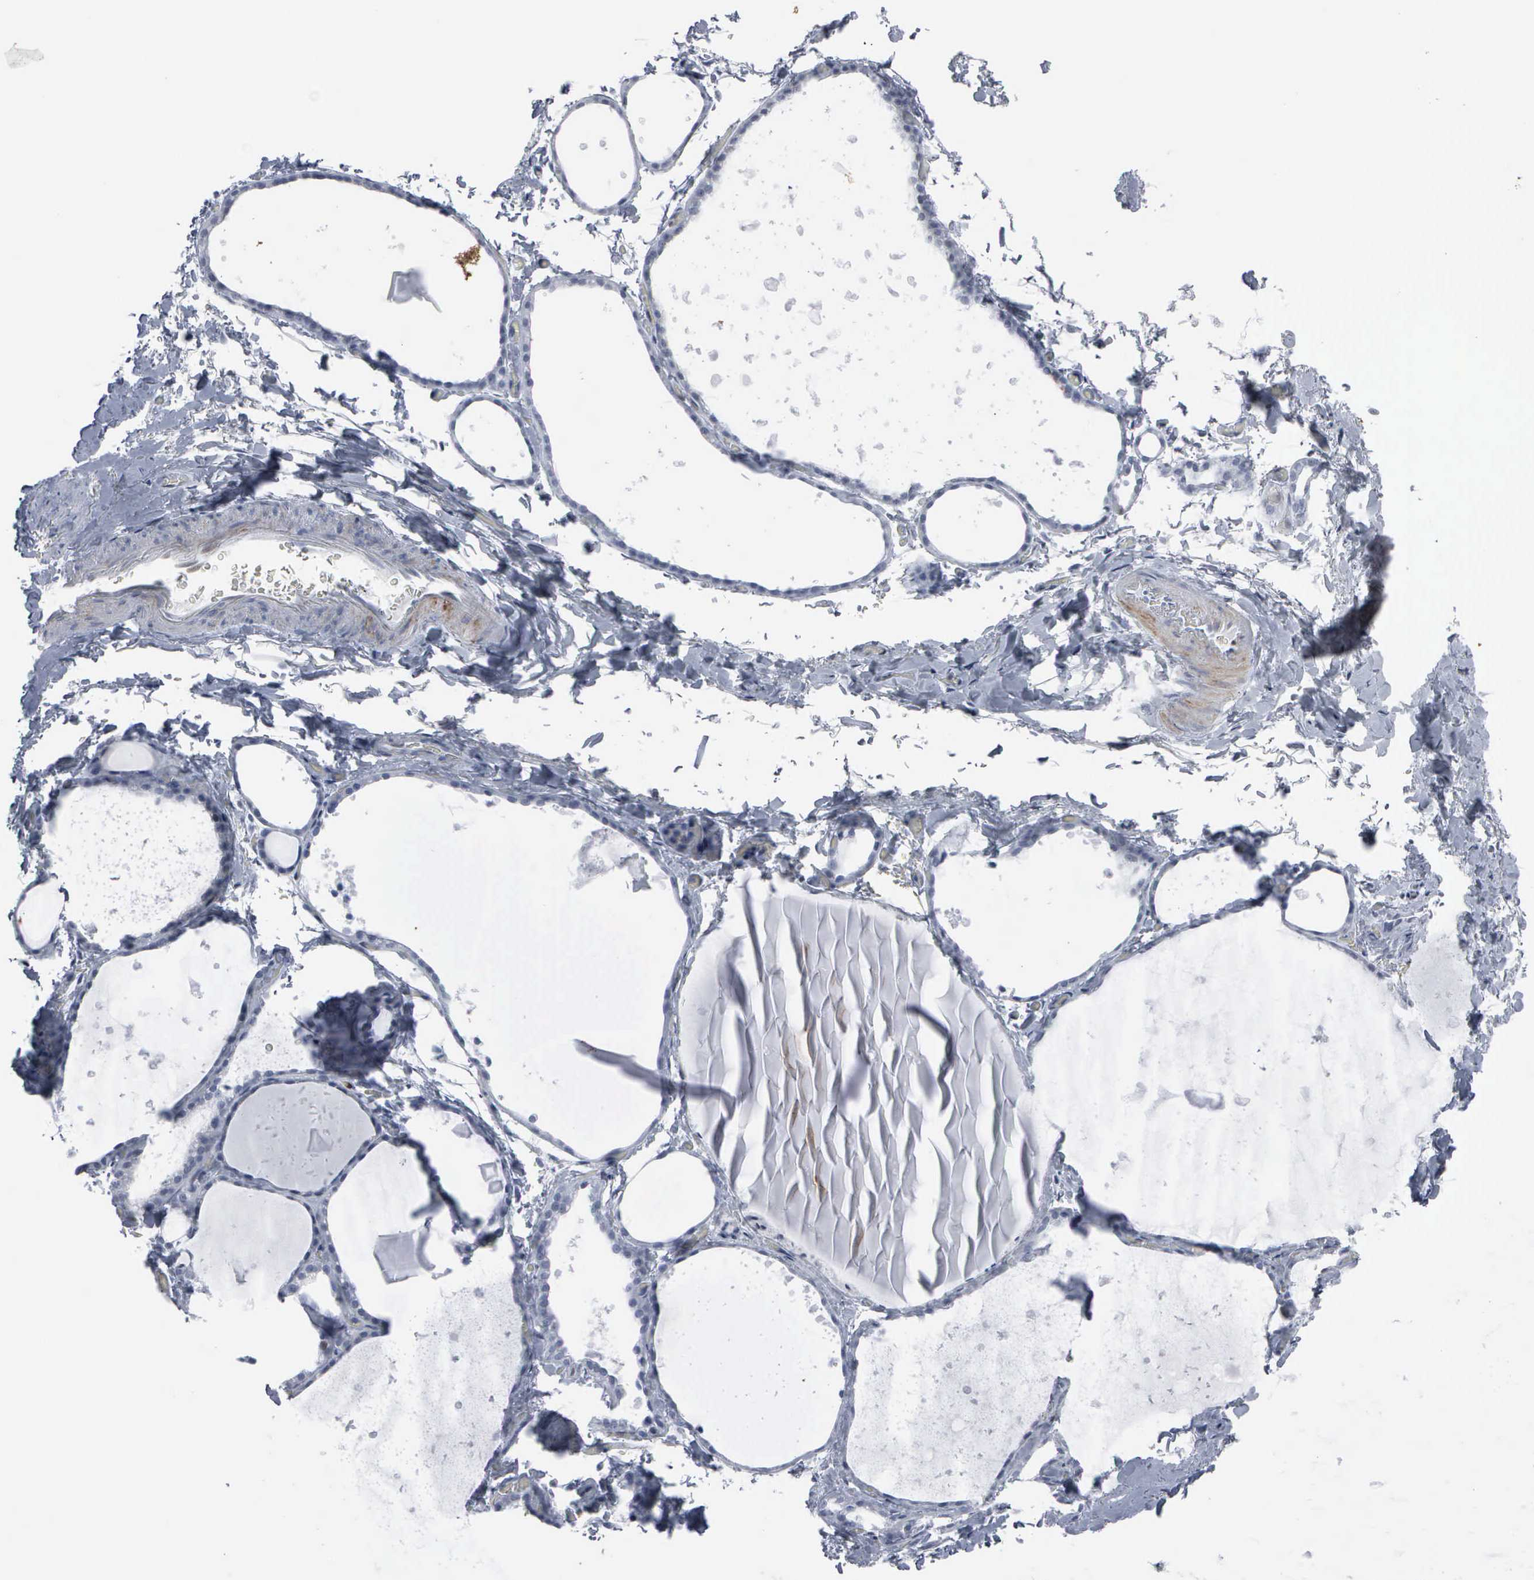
{"staining": {"intensity": "negative", "quantity": "none", "location": "none"}, "tissue": "thyroid gland", "cell_type": "Glandular cells", "image_type": "normal", "snomed": [{"axis": "morphology", "description": "Normal tissue, NOS"}, {"axis": "topography", "description": "Thyroid gland"}], "caption": "Immunohistochemistry (IHC) micrograph of unremarkable thyroid gland stained for a protein (brown), which shows no positivity in glandular cells.", "gene": "CCND3", "patient": {"sex": "male", "age": 76}}